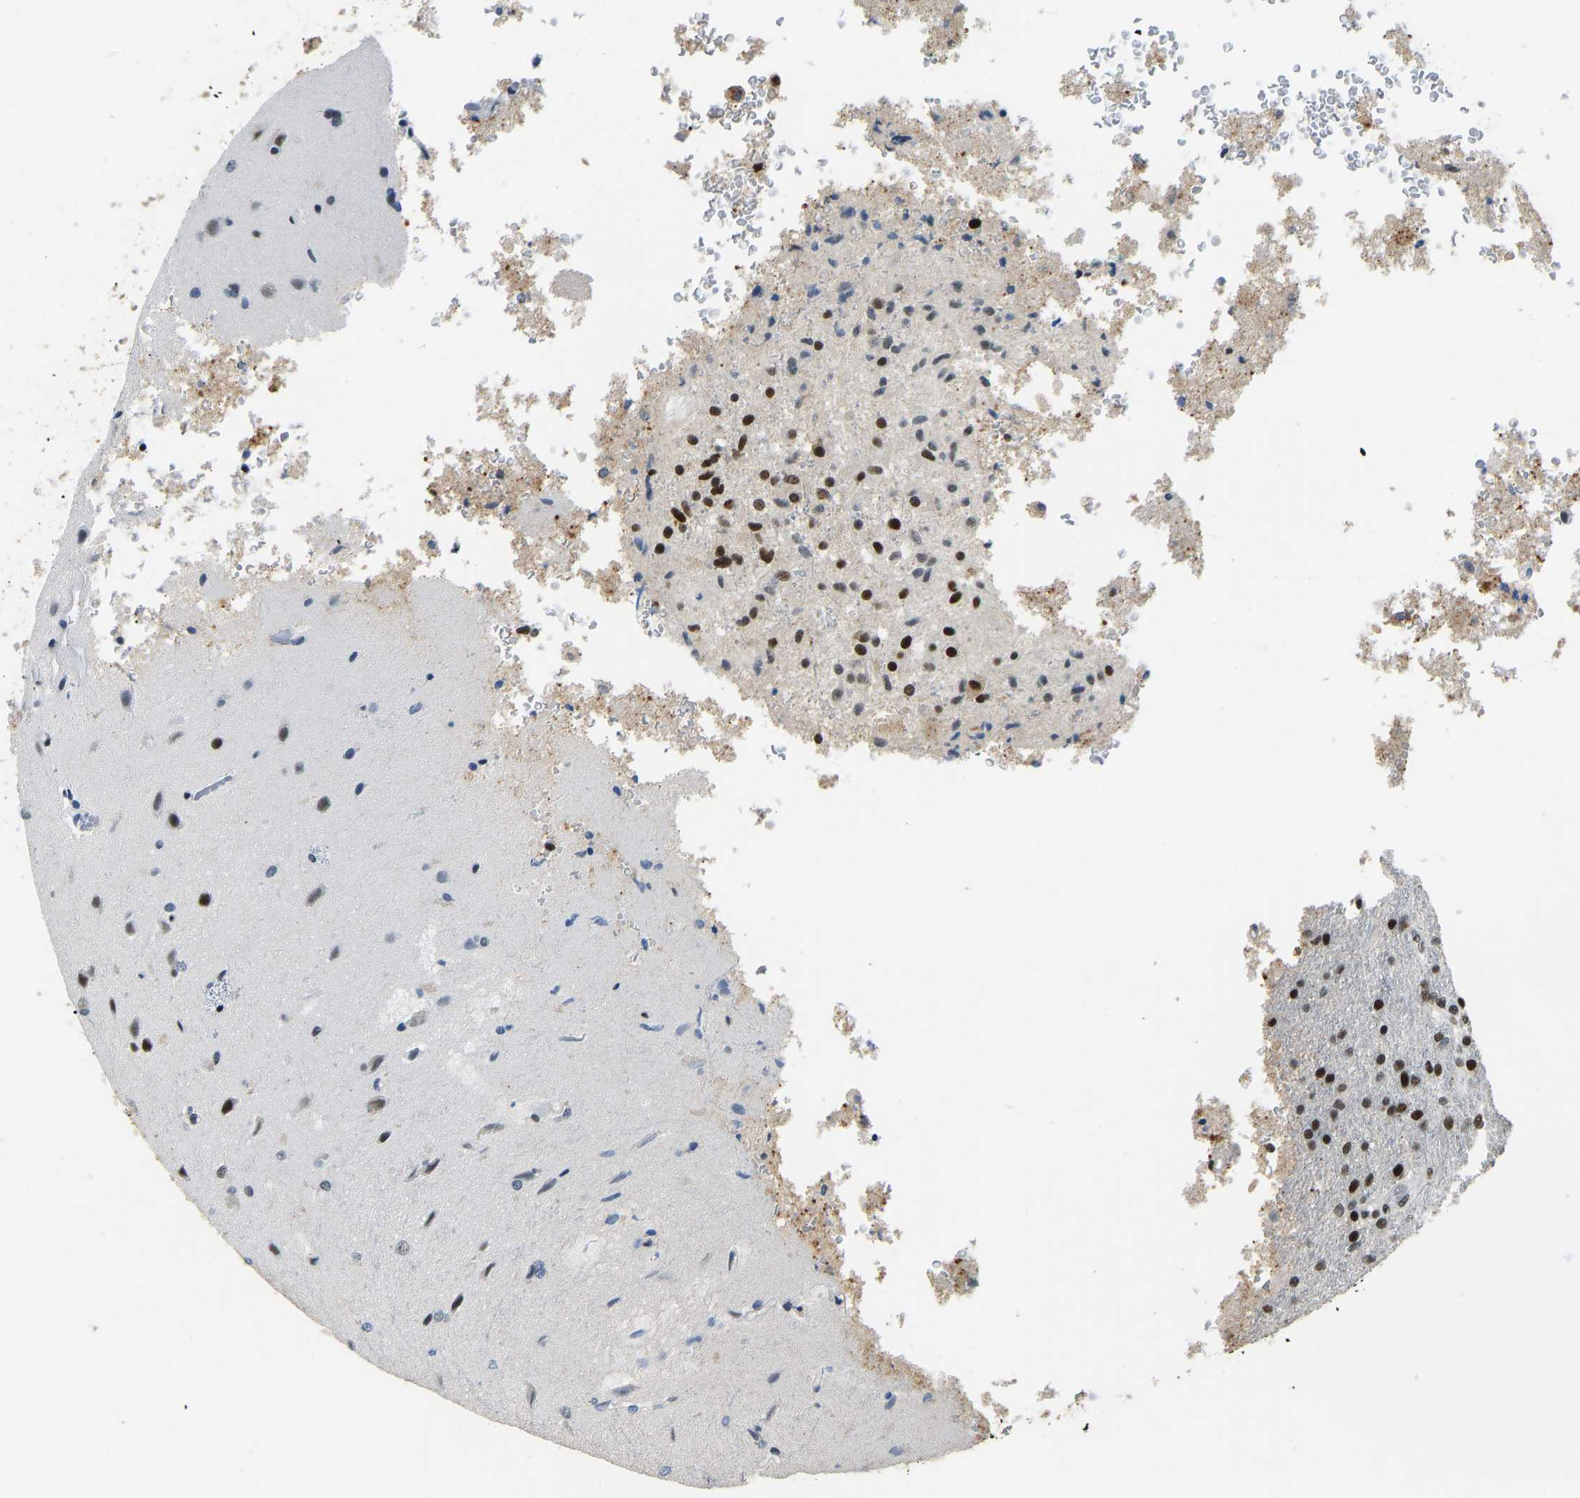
{"staining": {"intensity": "strong", "quantity": "25%-75%", "location": "nuclear"}, "tissue": "glioma", "cell_type": "Tumor cells", "image_type": "cancer", "snomed": [{"axis": "morphology", "description": "Normal tissue, NOS"}, {"axis": "morphology", "description": "Glioma, malignant, High grade"}, {"axis": "topography", "description": "Cerebral cortex"}], "caption": "Glioma stained with a brown dye reveals strong nuclear positive expression in approximately 25%-75% of tumor cells.", "gene": "FOXK1", "patient": {"sex": "male", "age": 77}}